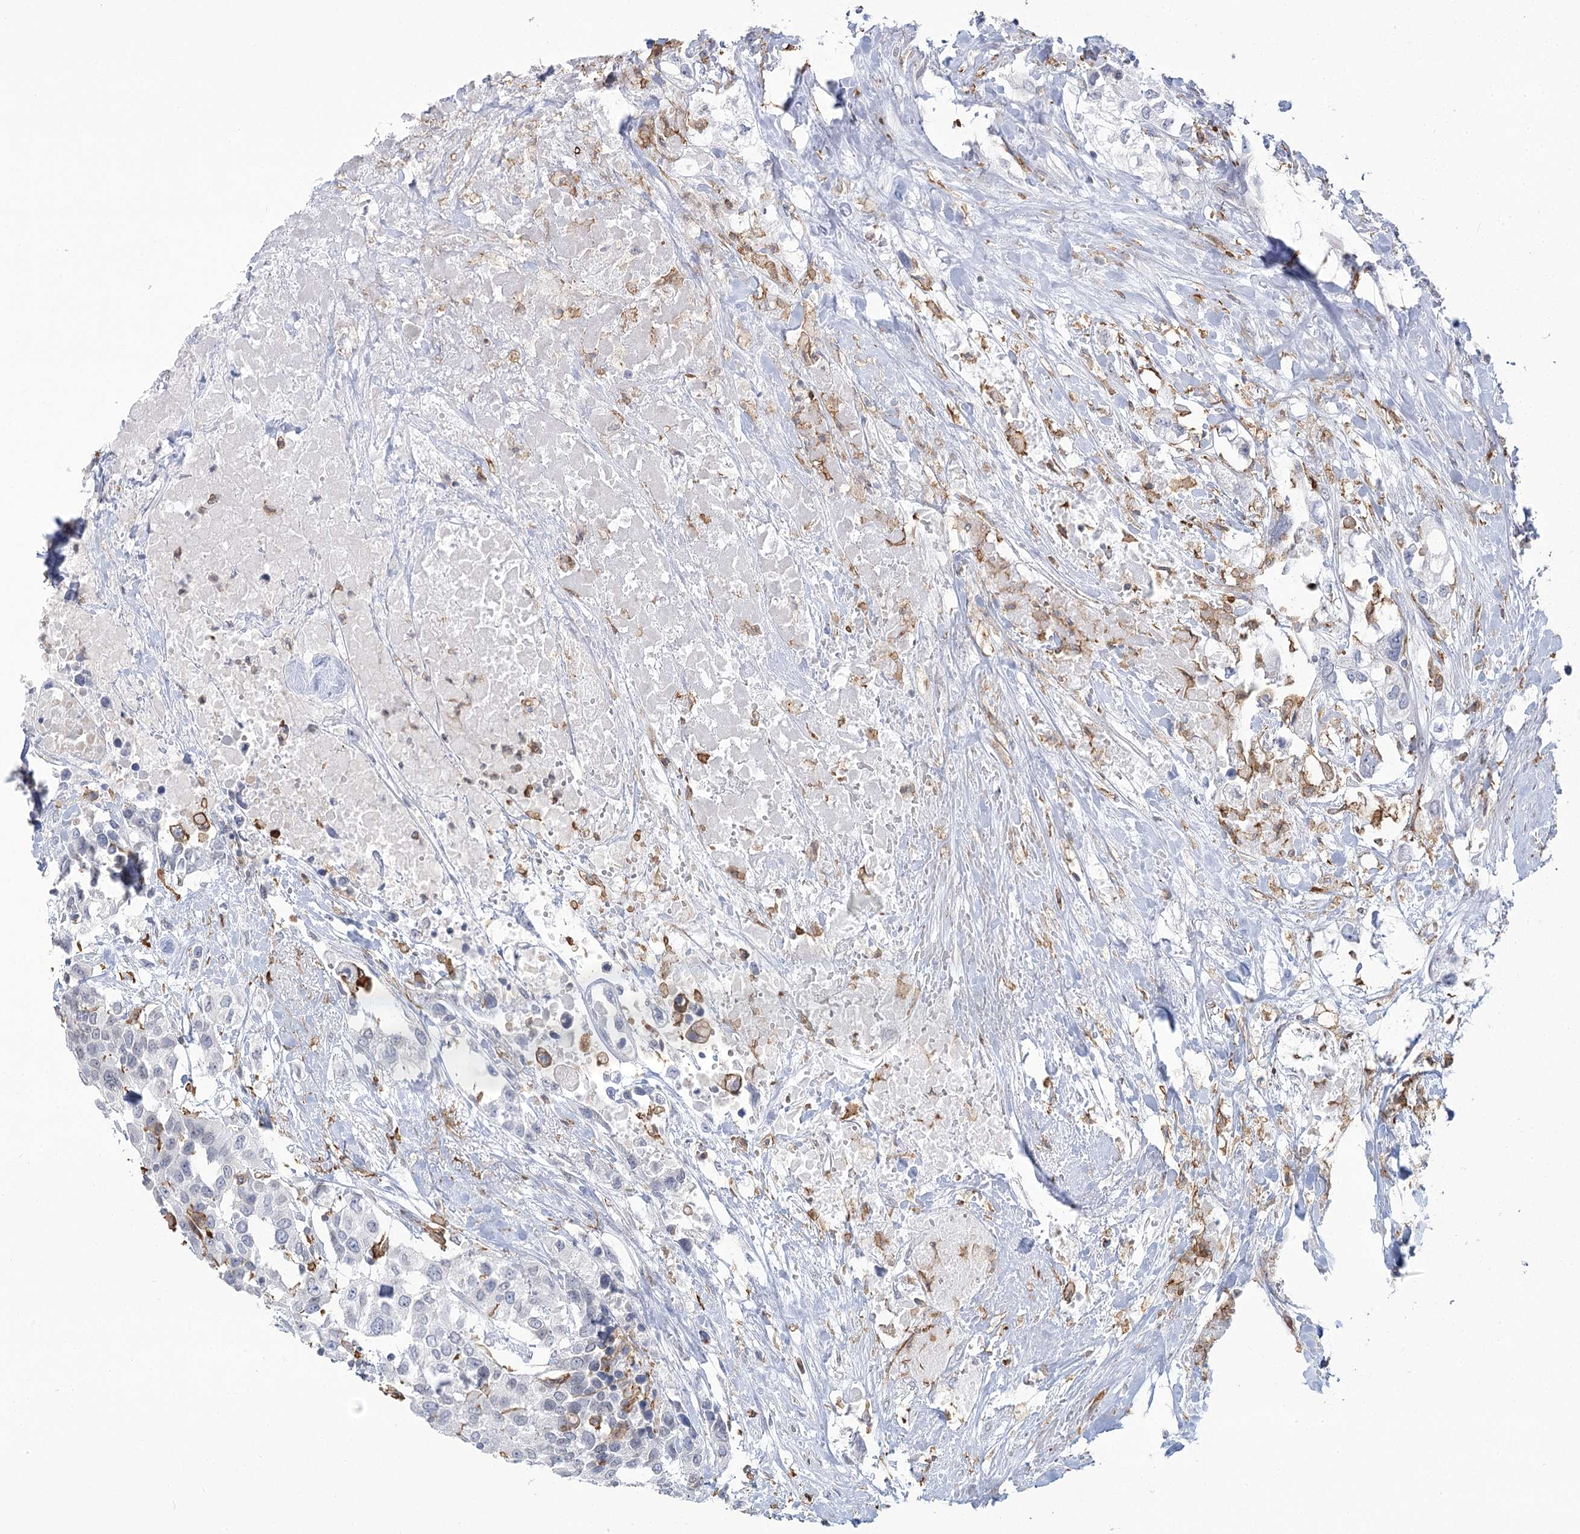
{"staining": {"intensity": "negative", "quantity": "none", "location": "none"}, "tissue": "urothelial cancer", "cell_type": "Tumor cells", "image_type": "cancer", "snomed": [{"axis": "morphology", "description": "Urothelial carcinoma, High grade"}, {"axis": "topography", "description": "Urinary bladder"}], "caption": "A photomicrograph of urothelial carcinoma (high-grade) stained for a protein reveals no brown staining in tumor cells.", "gene": "C11orf1", "patient": {"sex": "female", "age": 80}}